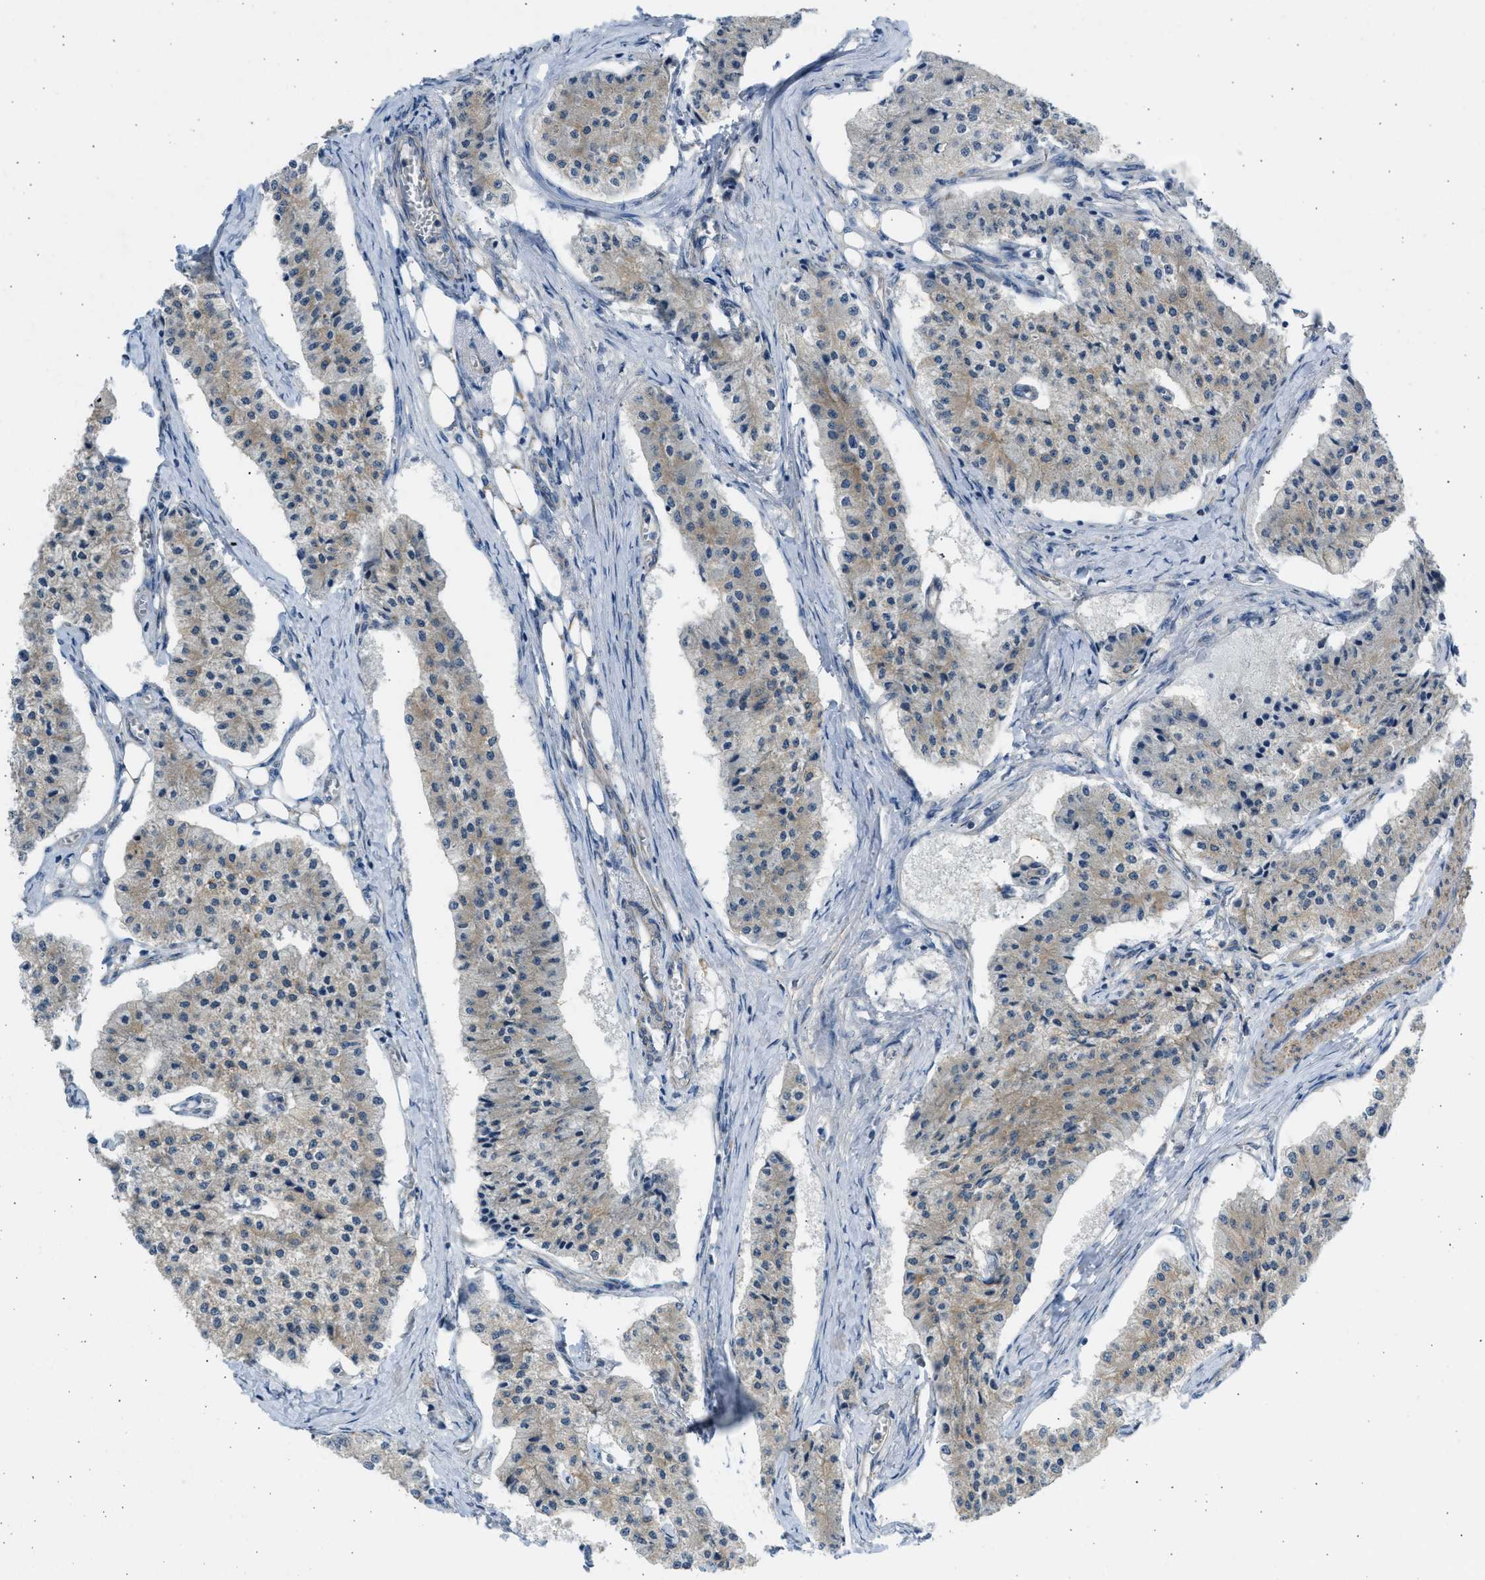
{"staining": {"intensity": "weak", "quantity": "25%-75%", "location": "cytoplasmic/membranous"}, "tissue": "carcinoid", "cell_type": "Tumor cells", "image_type": "cancer", "snomed": [{"axis": "morphology", "description": "Carcinoid, malignant, NOS"}, {"axis": "topography", "description": "Colon"}], "caption": "Malignant carcinoid stained for a protein exhibits weak cytoplasmic/membranous positivity in tumor cells. Immunohistochemistry (ihc) stains the protein in brown and the nuclei are stained blue.", "gene": "PCNX3", "patient": {"sex": "female", "age": 52}}